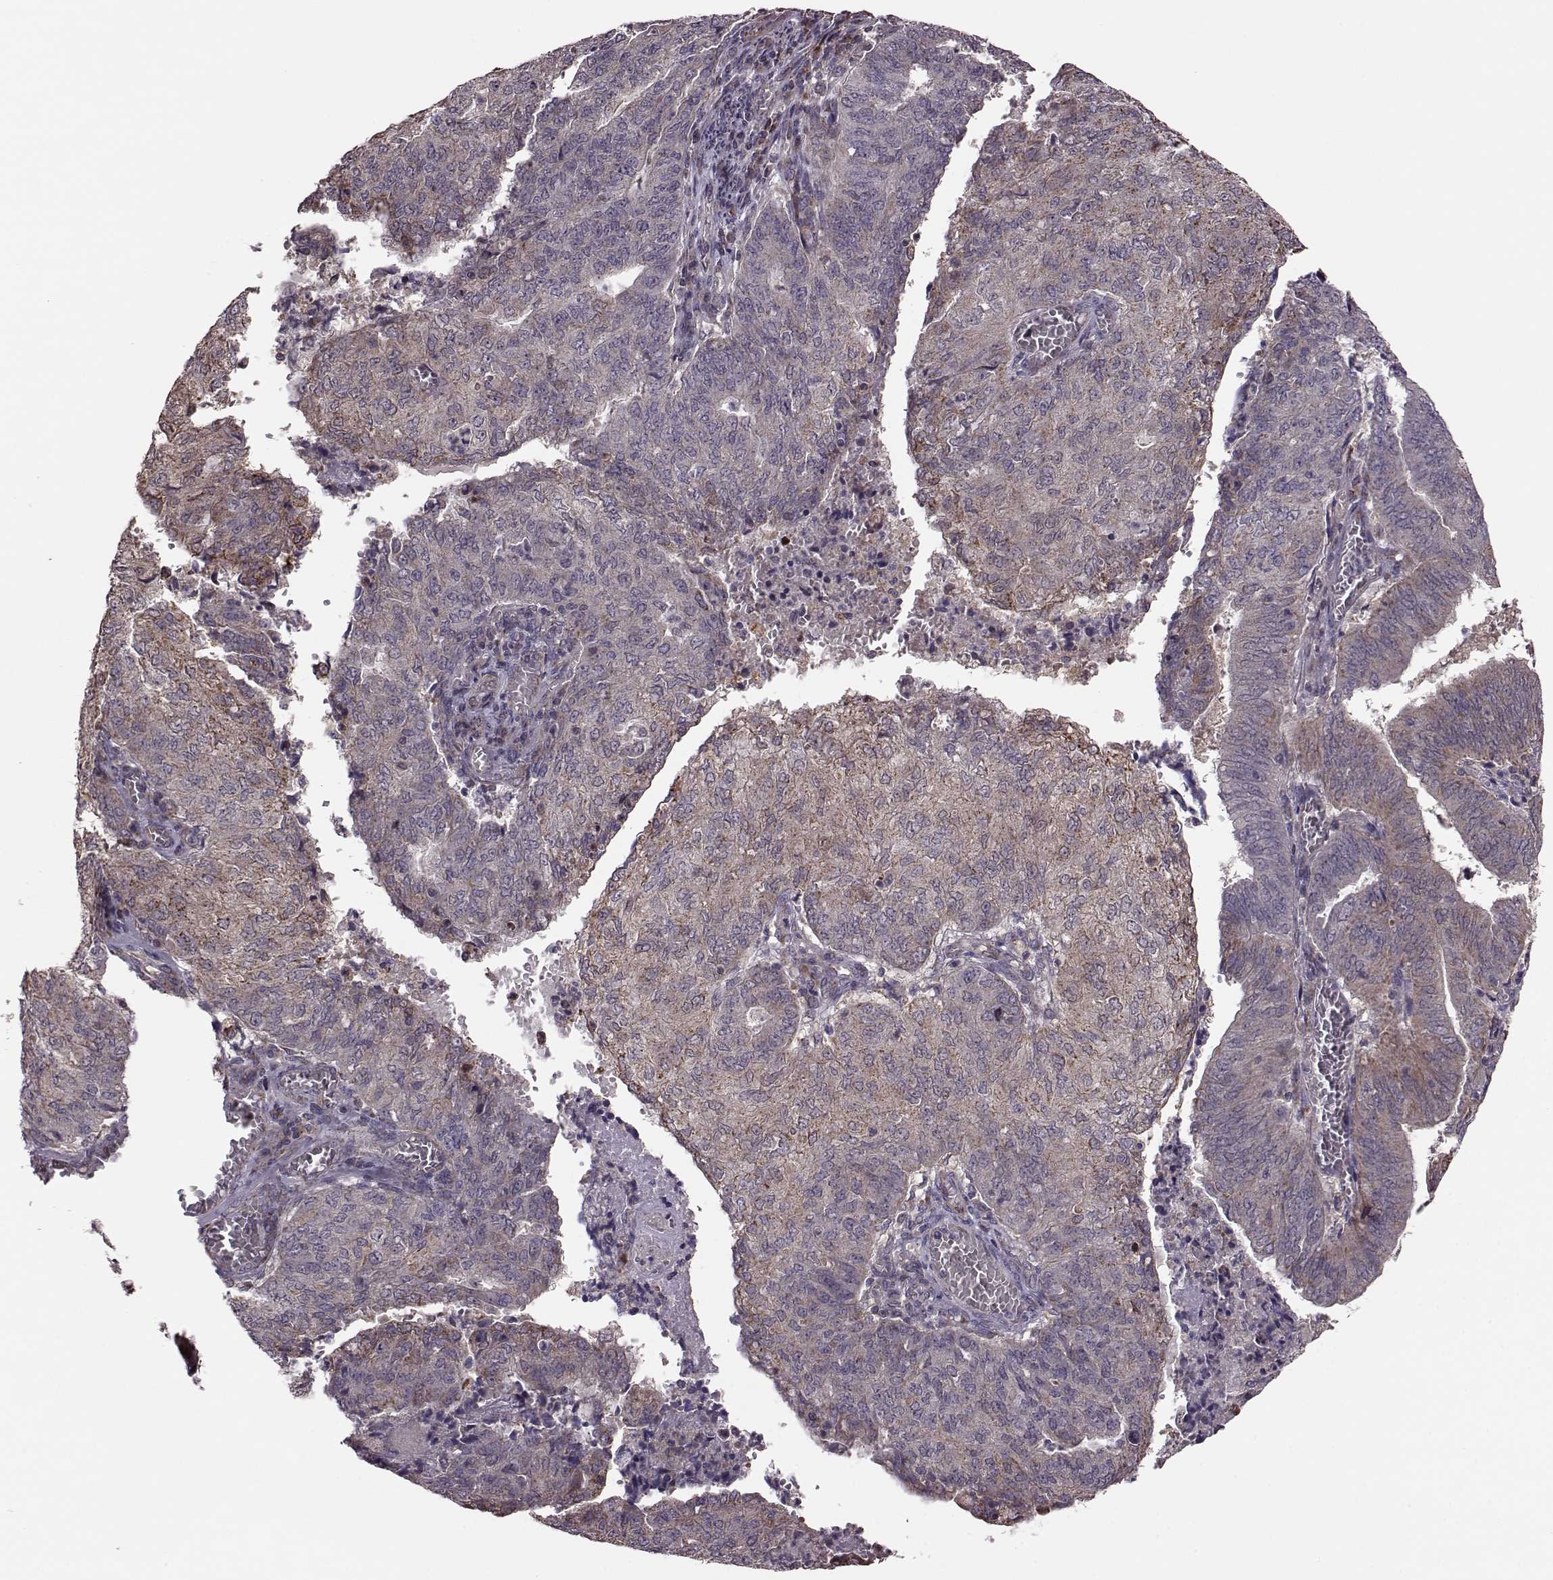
{"staining": {"intensity": "moderate", "quantity": "25%-75%", "location": "cytoplasmic/membranous"}, "tissue": "endometrial cancer", "cell_type": "Tumor cells", "image_type": "cancer", "snomed": [{"axis": "morphology", "description": "Adenocarcinoma, NOS"}, {"axis": "topography", "description": "Endometrium"}], "caption": "Moderate cytoplasmic/membranous expression for a protein is seen in about 25%-75% of tumor cells of endometrial cancer using IHC.", "gene": "PUDP", "patient": {"sex": "female", "age": 82}}